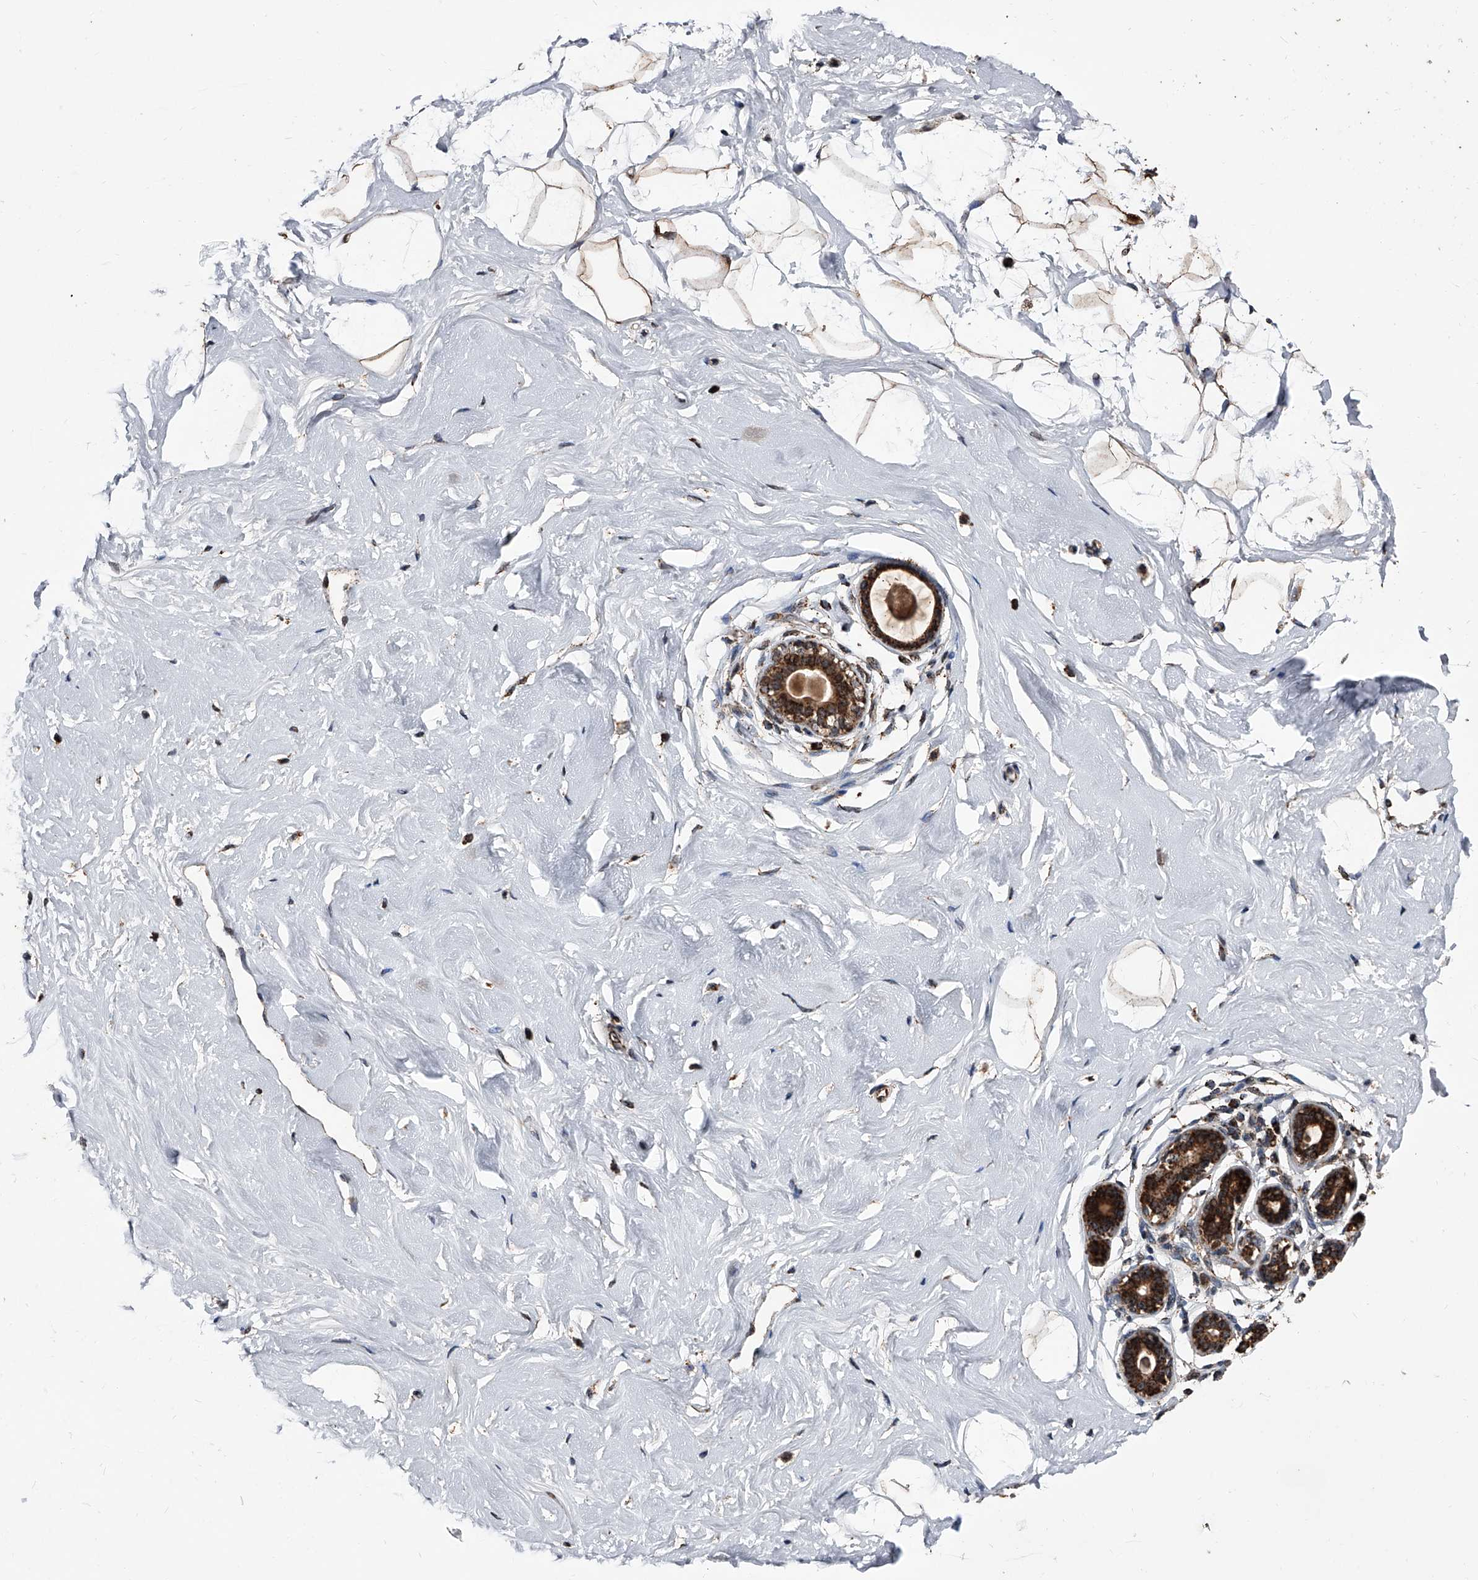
{"staining": {"intensity": "moderate", "quantity": ">75%", "location": "cytoplasmic/membranous"}, "tissue": "breast", "cell_type": "Adipocytes", "image_type": "normal", "snomed": [{"axis": "morphology", "description": "Normal tissue, NOS"}, {"axis": "morphology", "description": "Adenoma, NOS"}, {"axis": "topography", "description": "Breast"}], "caption": "Adipocytes reveal moderate cytoplasmic/membranous expression in approximately >75% of cells in normal breast. (Brightfield microscopy of DAB IHC at high magnification).", "gene": "SMPDL3A", "patient": {"sex": "female", "age": 23}}